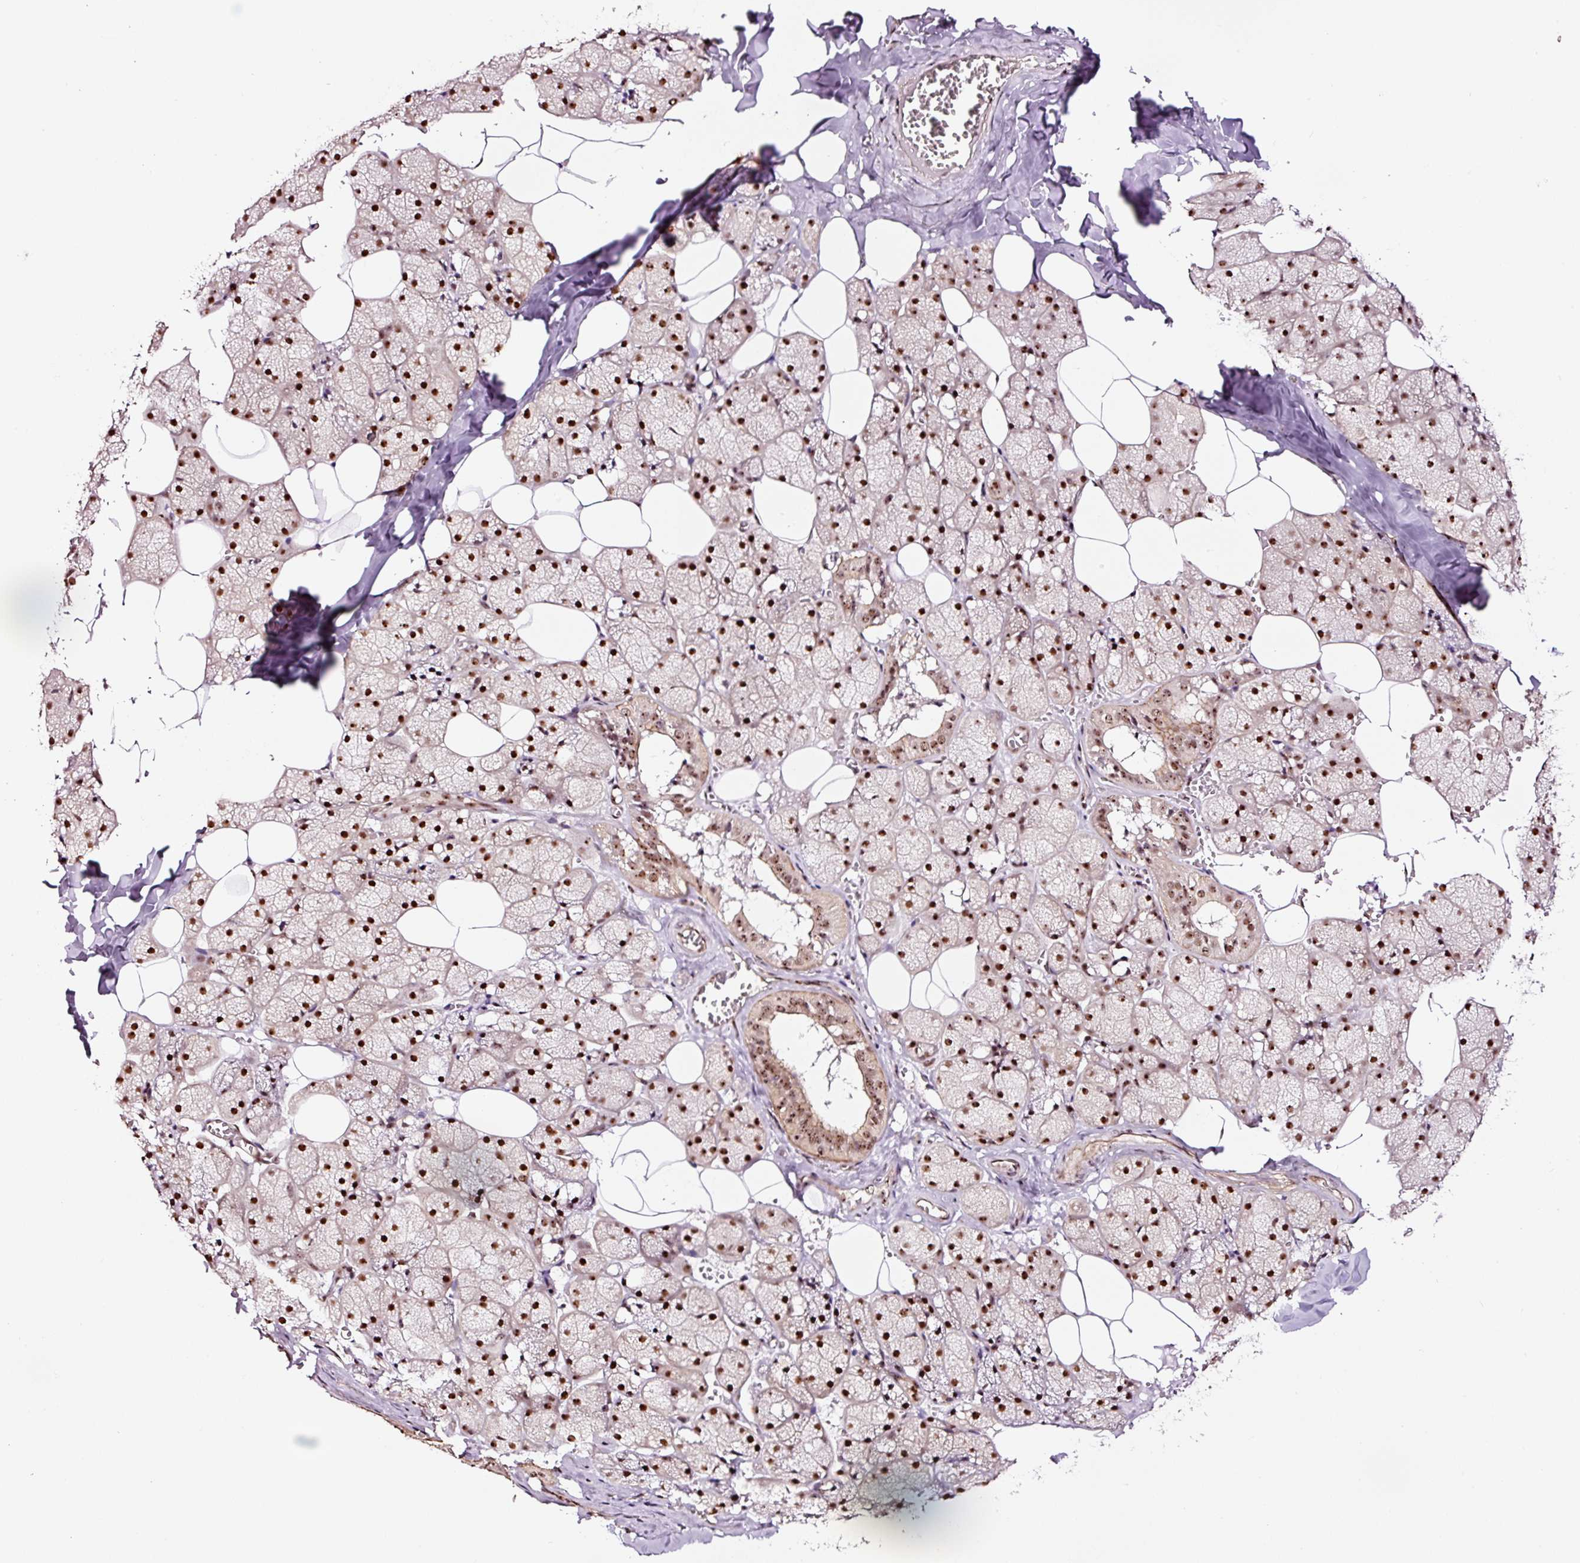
{"staining": {"intensity": "strong", "quantity": ">75%", "location": "cytoplasmic/membranous,nuclear"}, "tissue": "salivary gland", "cell_type": "Glandular cells", "image_type": "normal", "snomed": [{"axis": "morphology", "description": "Normal tissue, NOS"}, {"axis": "topography", "description": "Salivary gland"}, {"axis": "topography", "description": "Peripheral nerve tissue"}], "caption": "Strong cytoplasmic/membranous,nuclear positivity for a protein is appreciated in approximately >75% of glandular cells of benign salivary gland using IHC.", "gene": "GNL3", "patient": {"sex": "male", "age": 38}}